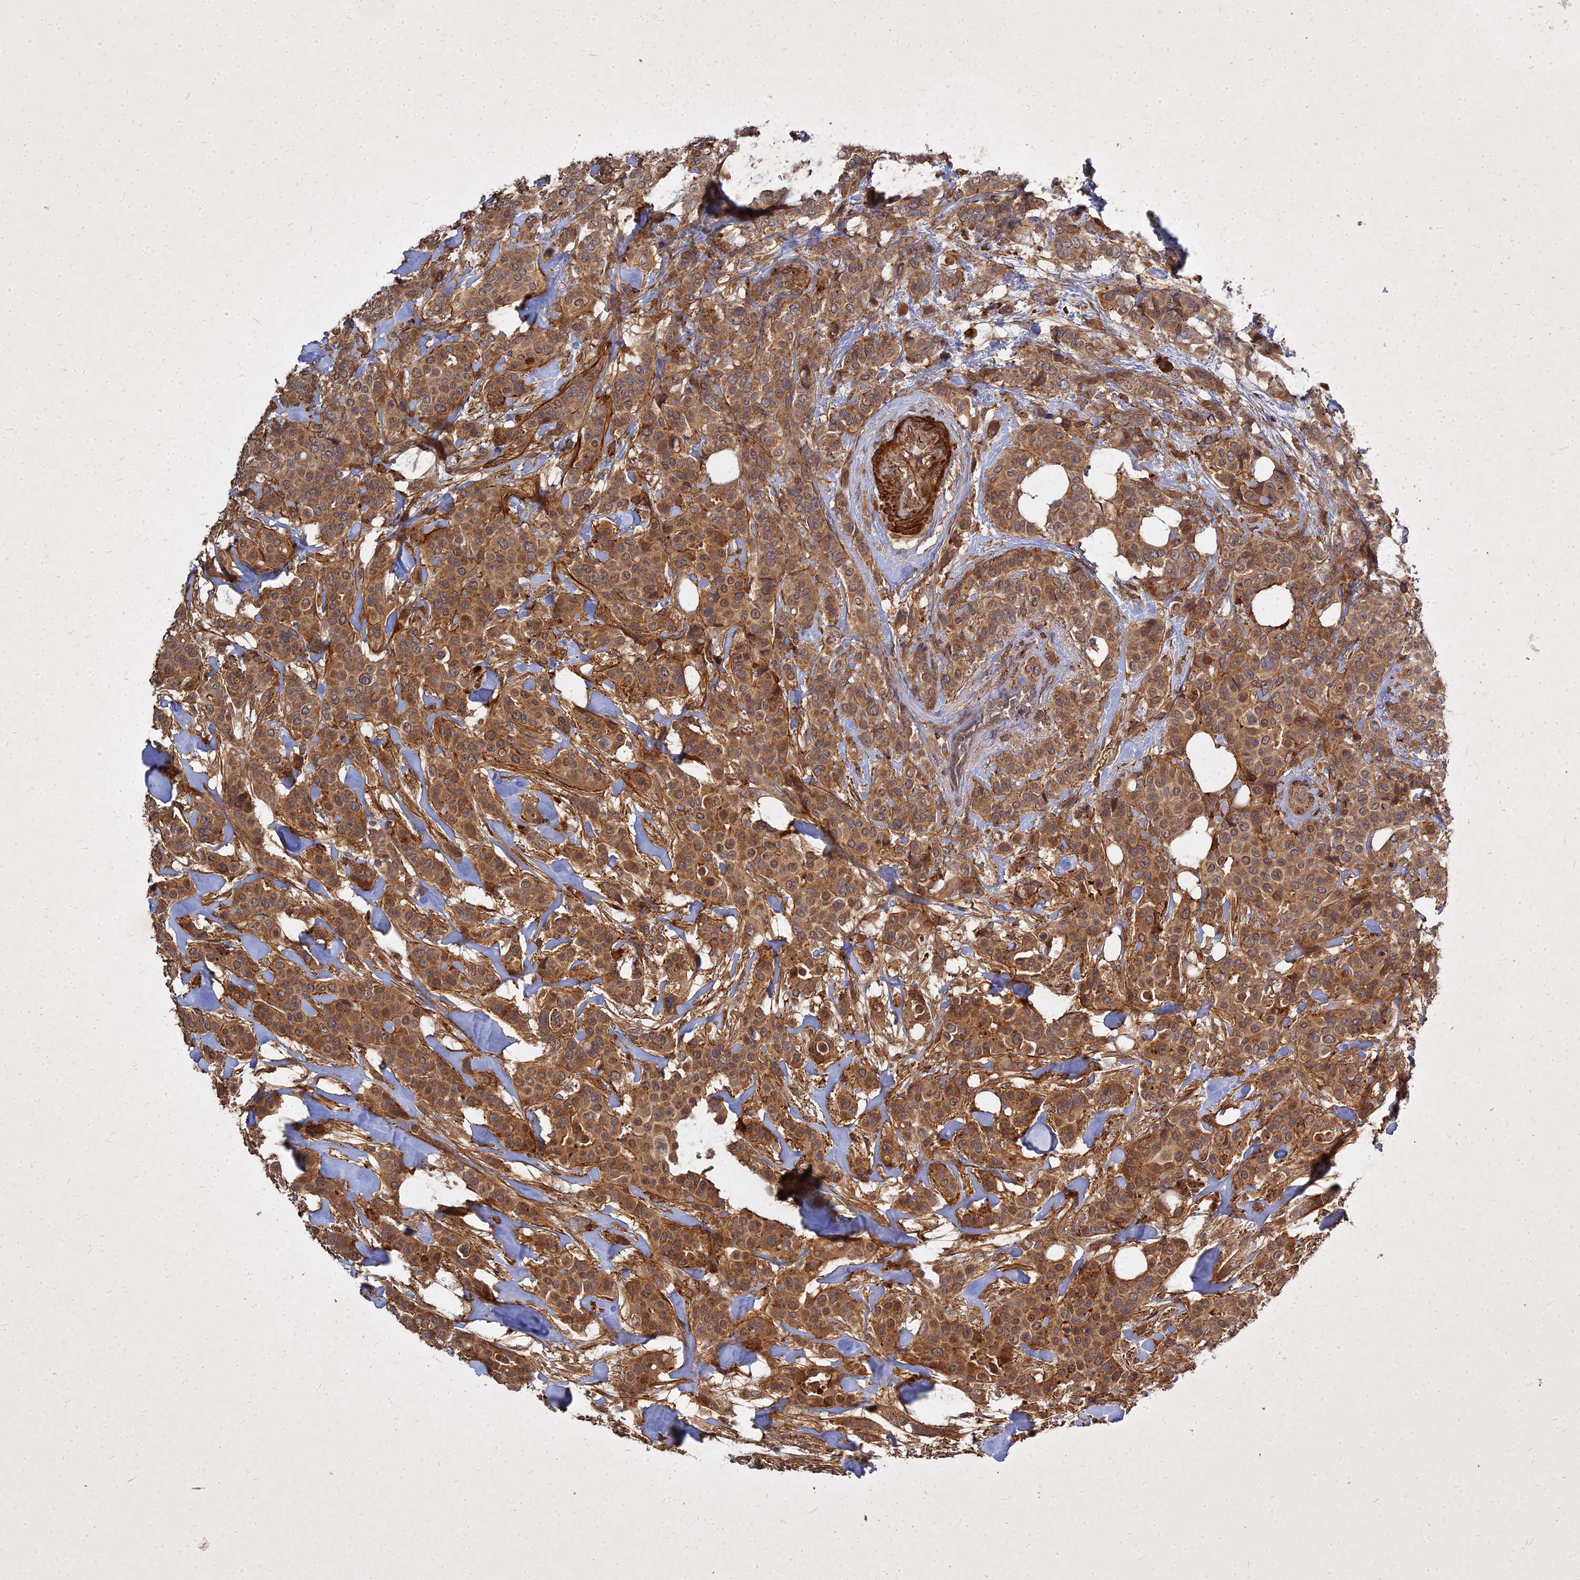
{"staining": {"intensity": "moderate", "quantity": ">75%", "location": "cytoplasmic/membranous,nuclear"}, "tissue": "breast cancer", "cell_type": "Tumor cells", "image_type": "cancer", "snomed": [{"axis": "morphology", "description": "Lobular carcinoma"}, {"axis": "topography", "description": "Breast"}], "caption": "Brown immunohistochemical staining in lobular carcinoma (breast) shows moderate cytoplasmic/membranous and nuclear positivity in approximately >75% of tumor cells.", "gene": "UBE2W", "patient": {"sex": "female", "age": 51}}